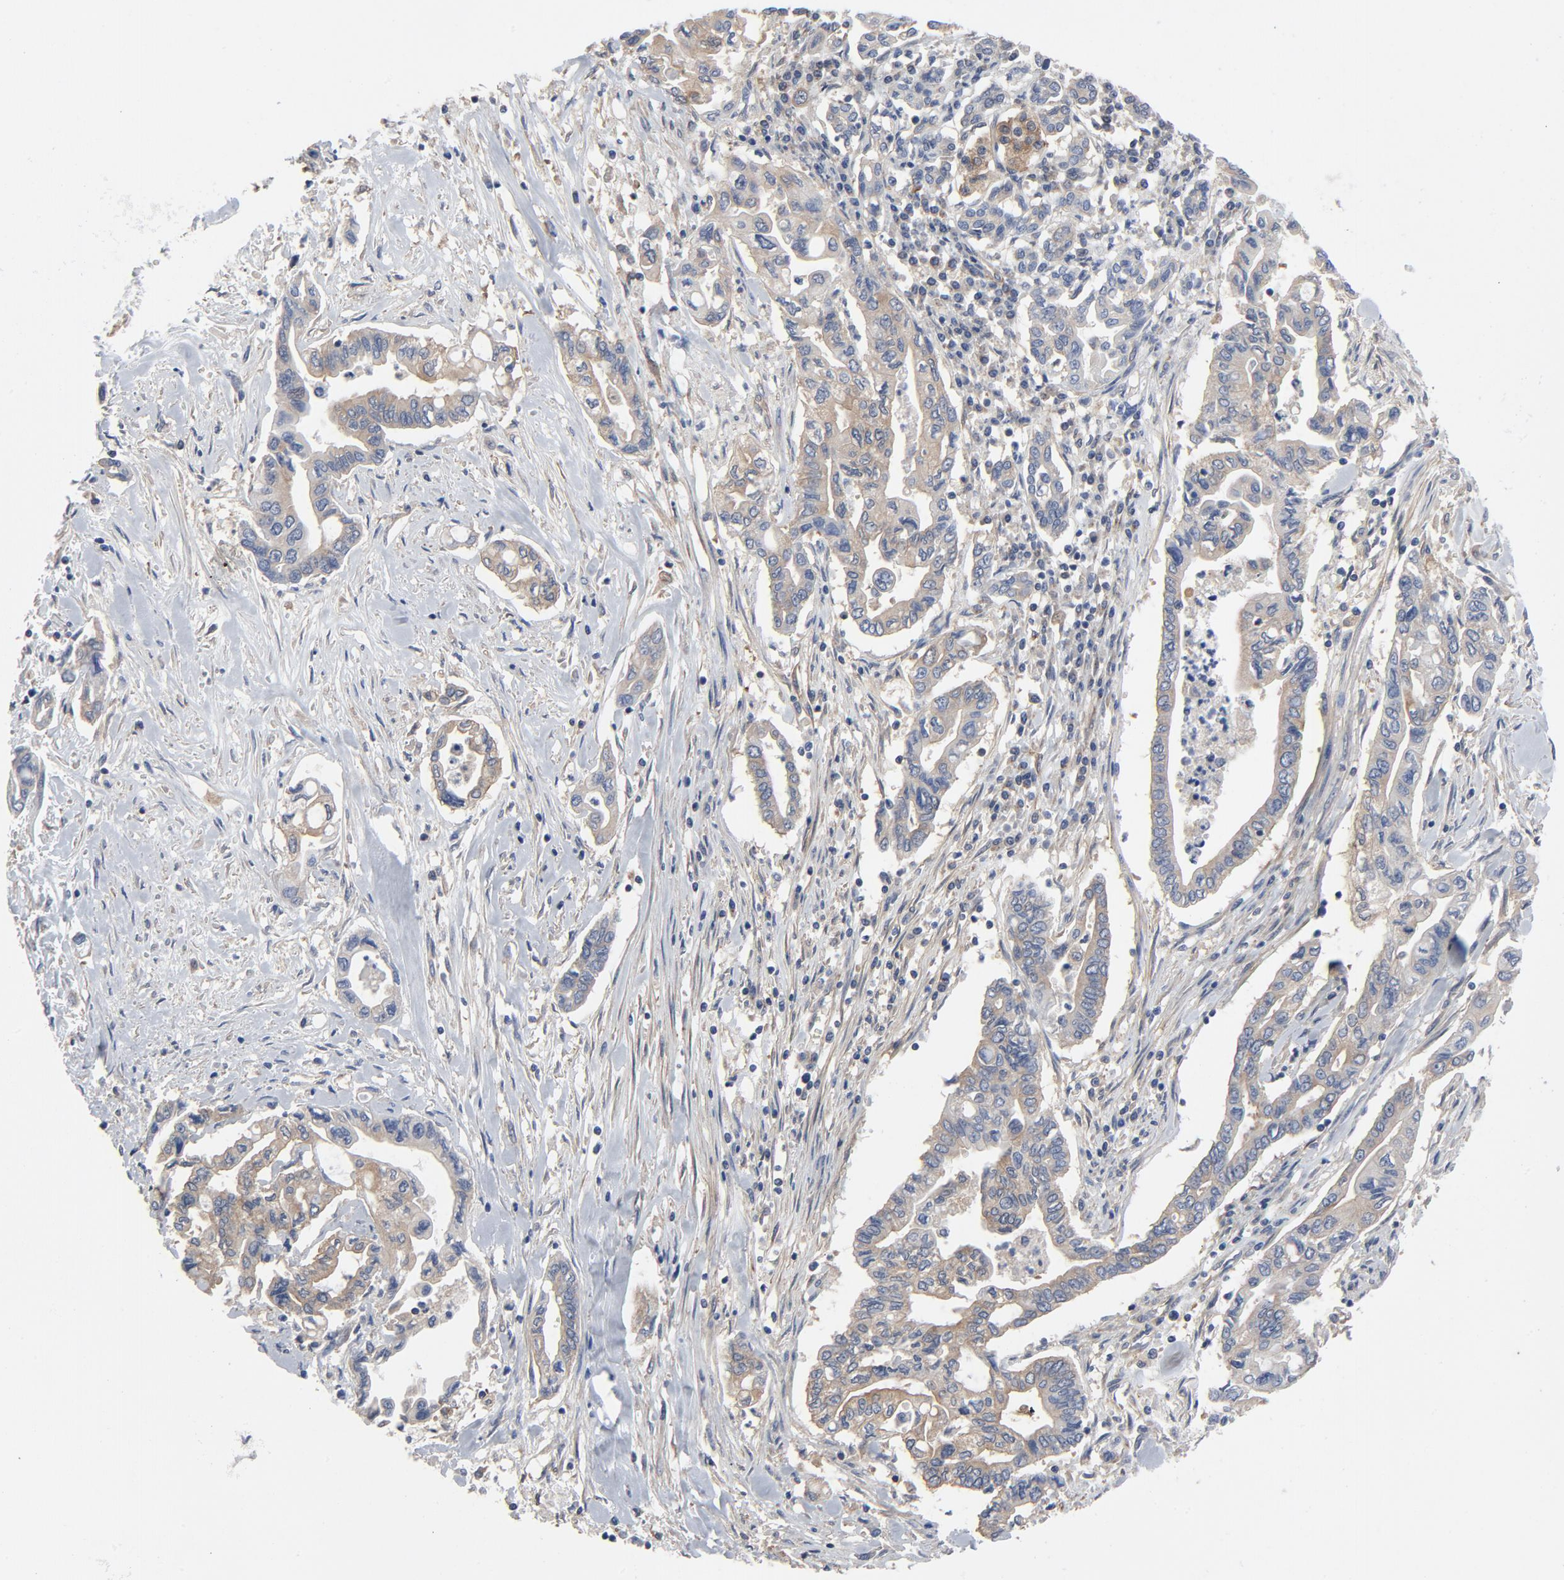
{"staining": {"intensity": "moderate", "quantity": "25%-75%", "location": "cytoplasmic/membranous"}, "tissue": "pancreatic cancer", "cell_type": "Tumor cells", "image_type": "cancer", "snomed": [{"axis": "morphology", "description": "Adenocarcinoma, NOS"}, {"axis": "topography", "description": "Pancreas"}], "caption": "High-magnification brightfield microscopy of adenocarcinoma (pancreatic) stained with DAB (3,3'-diaminobenzidine) (brown) and counterstained with hematoxylin (blue). tumor cells exhibit moderate cytoplasmic/membranous staining is identified in approximately25%-75% of cells.", "gene": "DYNLT3", "patient": {"sex": "female", "age": 57}}